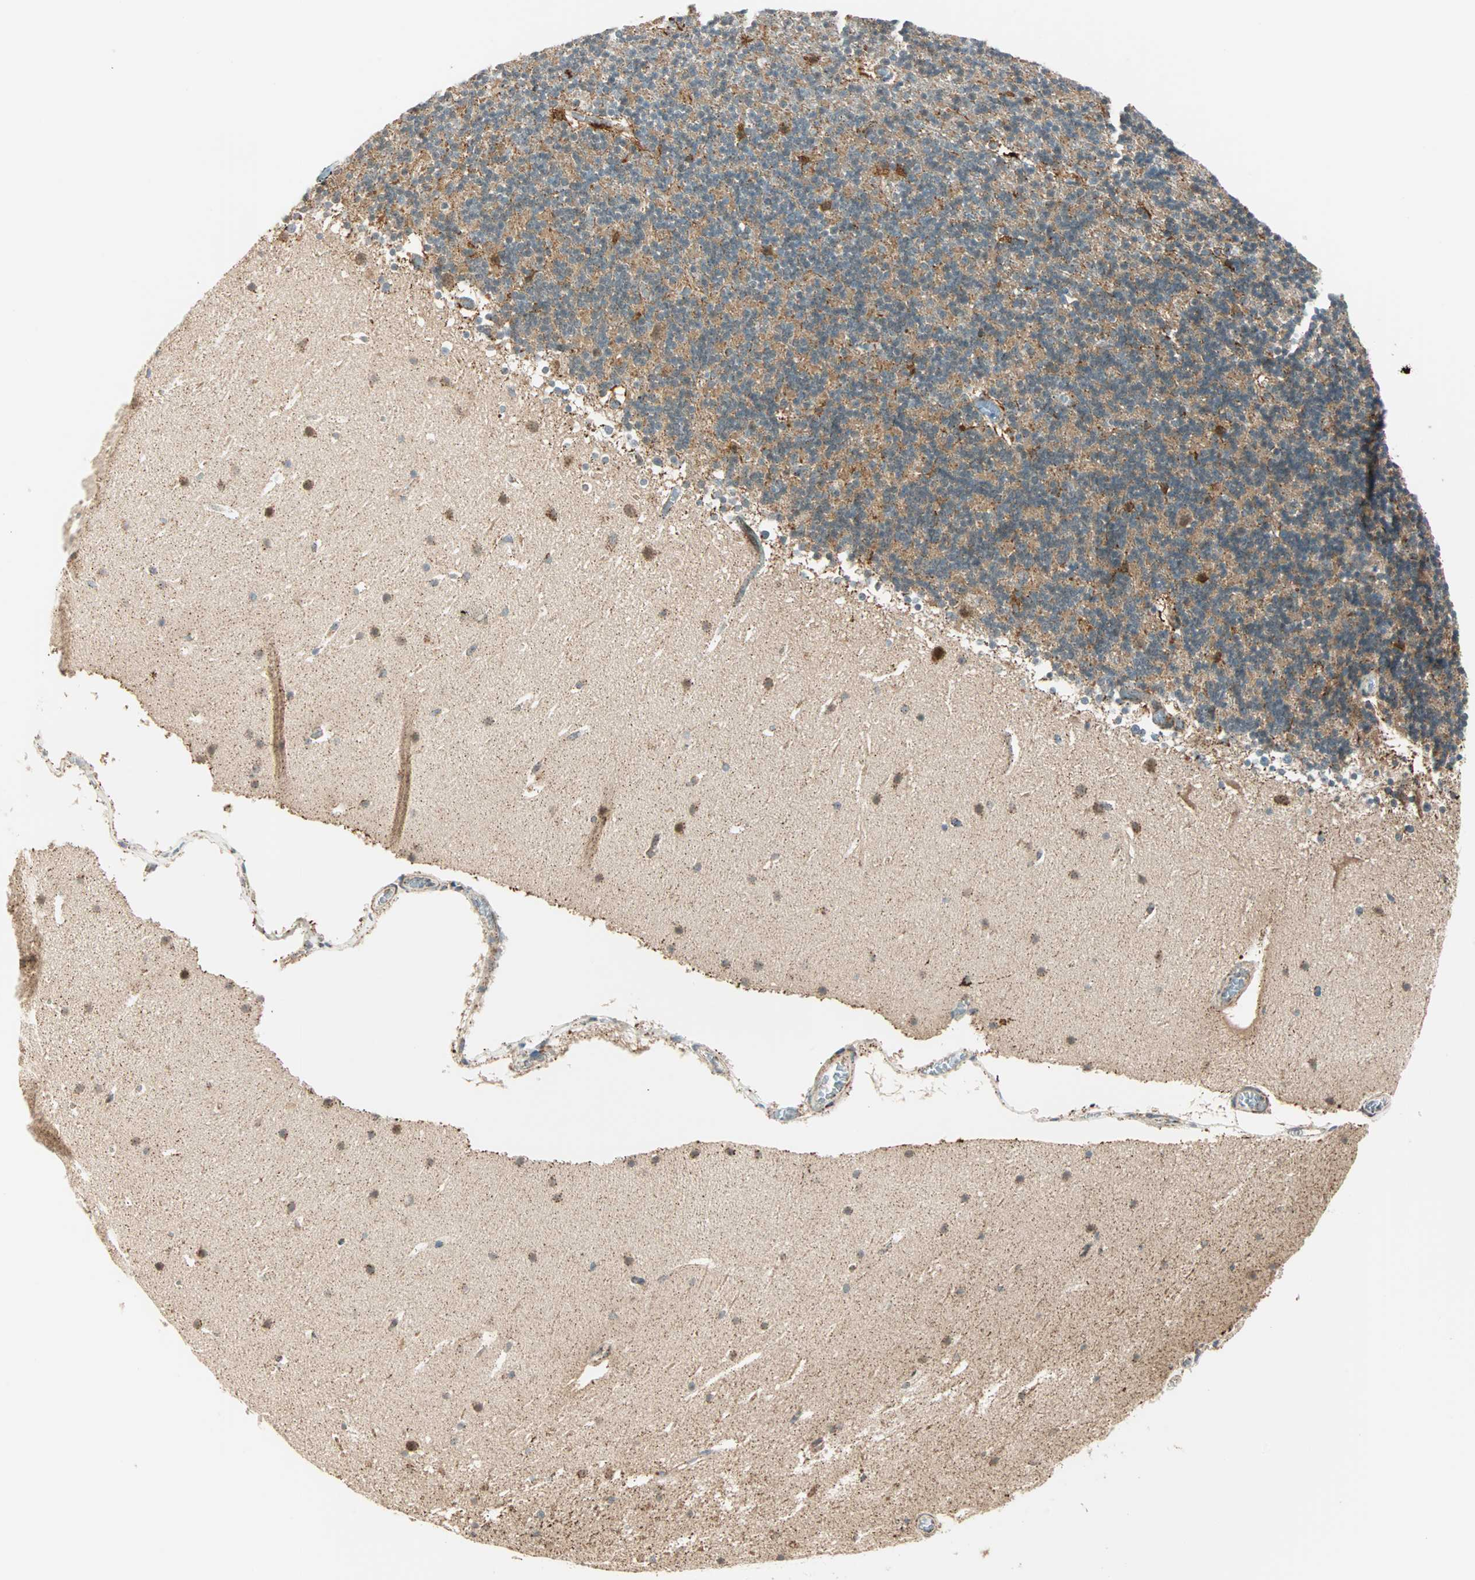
{"staining": {"intensity": "moderate", "quantity": "25%-75%", "location": "cytoplasmic/membranous"}, "tissue": "cerebellum", "cell_type": "Cells in granular layer", "image_type": "normal", "snomed": [{"axis": "morphology", "description": "Normal tissue, NOS"}, {"axis": "topography", "description": "Cerebellum"}], "caption": "DAB (3,3'-diaminobenzidine) immunohistochemical staining of unremarkable cerebellum exhibits moderate cytoplasmic/membranous protein positivity in about 25%-75% of cells in granular layer.", "gene": "SPRY4", "patient": {"sex": "male", "age": 45}}